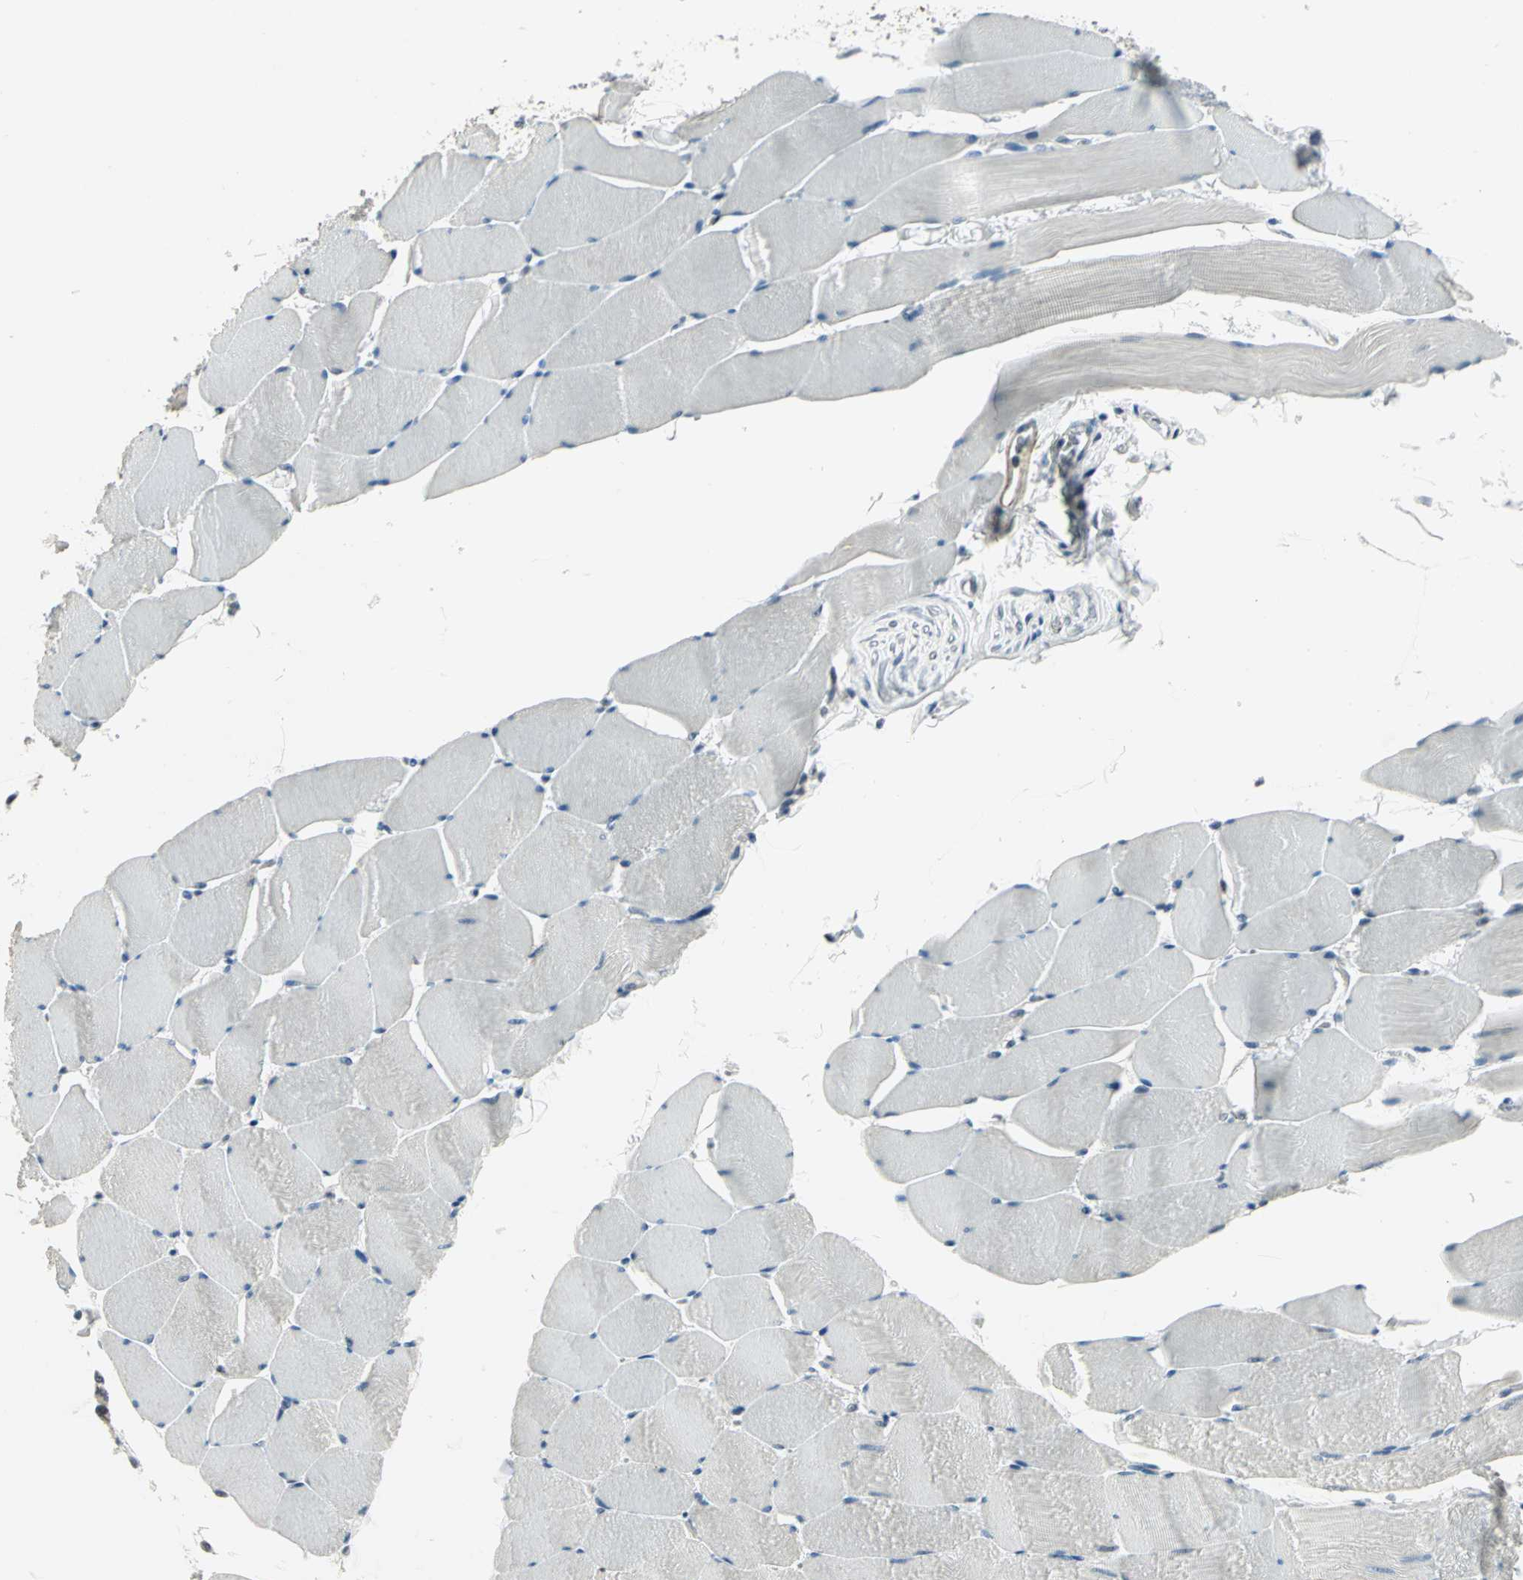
{"staining": {"intensity": "negative", "quantity": "none", "location": "none"}, "tissue": "skeletal muscle", "cell_type": "Myocytes", "image_type": "normal", "snomed": [{"axis": "morphology", "description": "Normal tissue, NOS"}, {"axis": "topography", "description": "Skeletal muscle"}], "caption": "Skeletal muscle stained for a protein using IHC exhibits no staining myocytes.", "gene": "MTA1", "patient": {"sex": "male", "age": 62}}